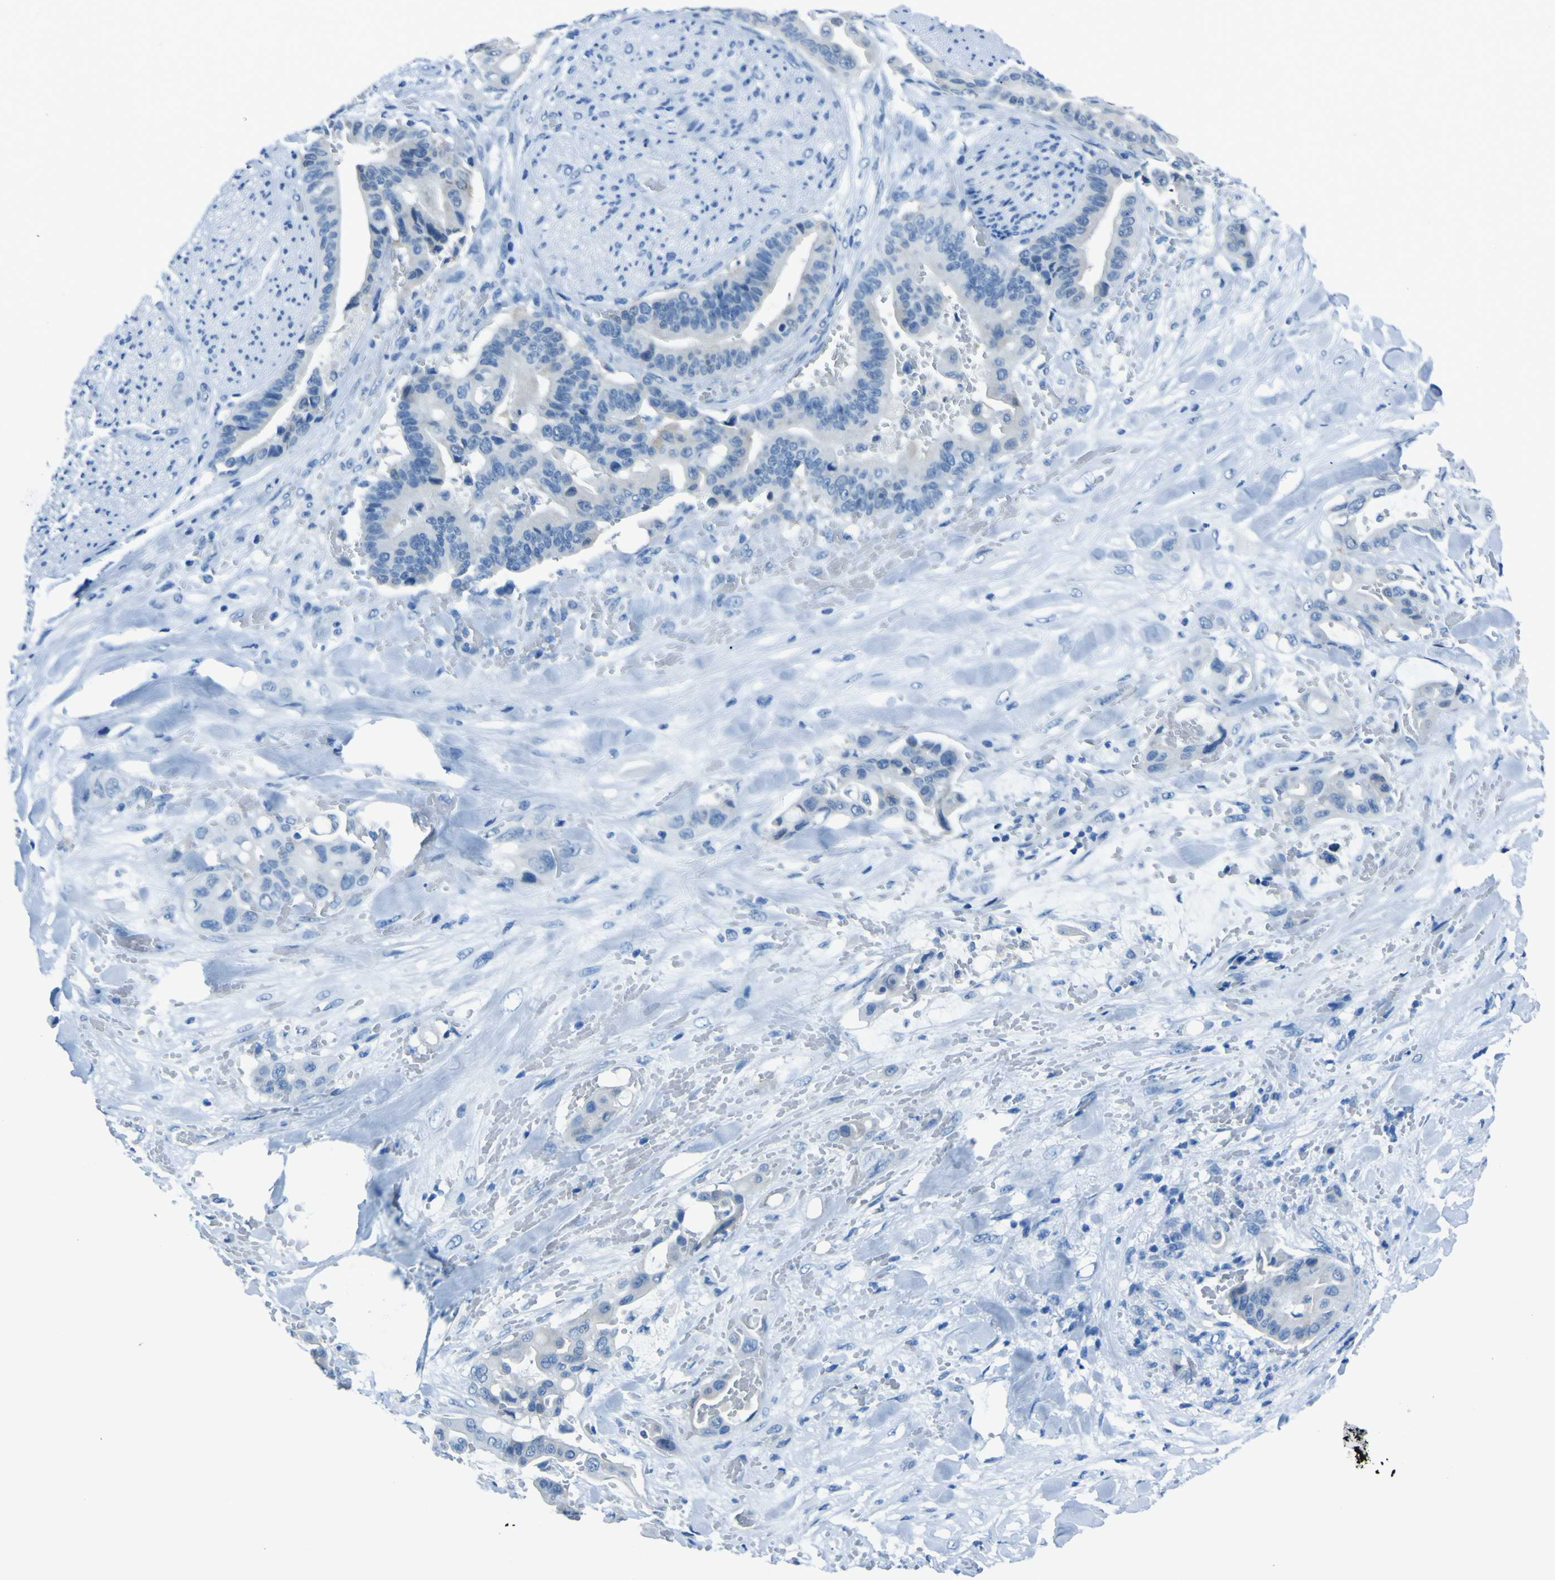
{"staining": {"intensity": "negative", "quantity": "none", "location": "none"}, "tissue": "liver cancer", "cell_type": "Tumor cells", "image_type": "cancer", "snomed": [{"axis": "morphology", "description": "Cholangiocarcinoma"}, {"axis": "topography", "description": "Liver"}], "caption": "An image of human liver cancer (cholangiocarcinoma) is negative for staining in tumor cells.", "gene": "PHKG1", "patient": {"sex": "female", "age": 61}}